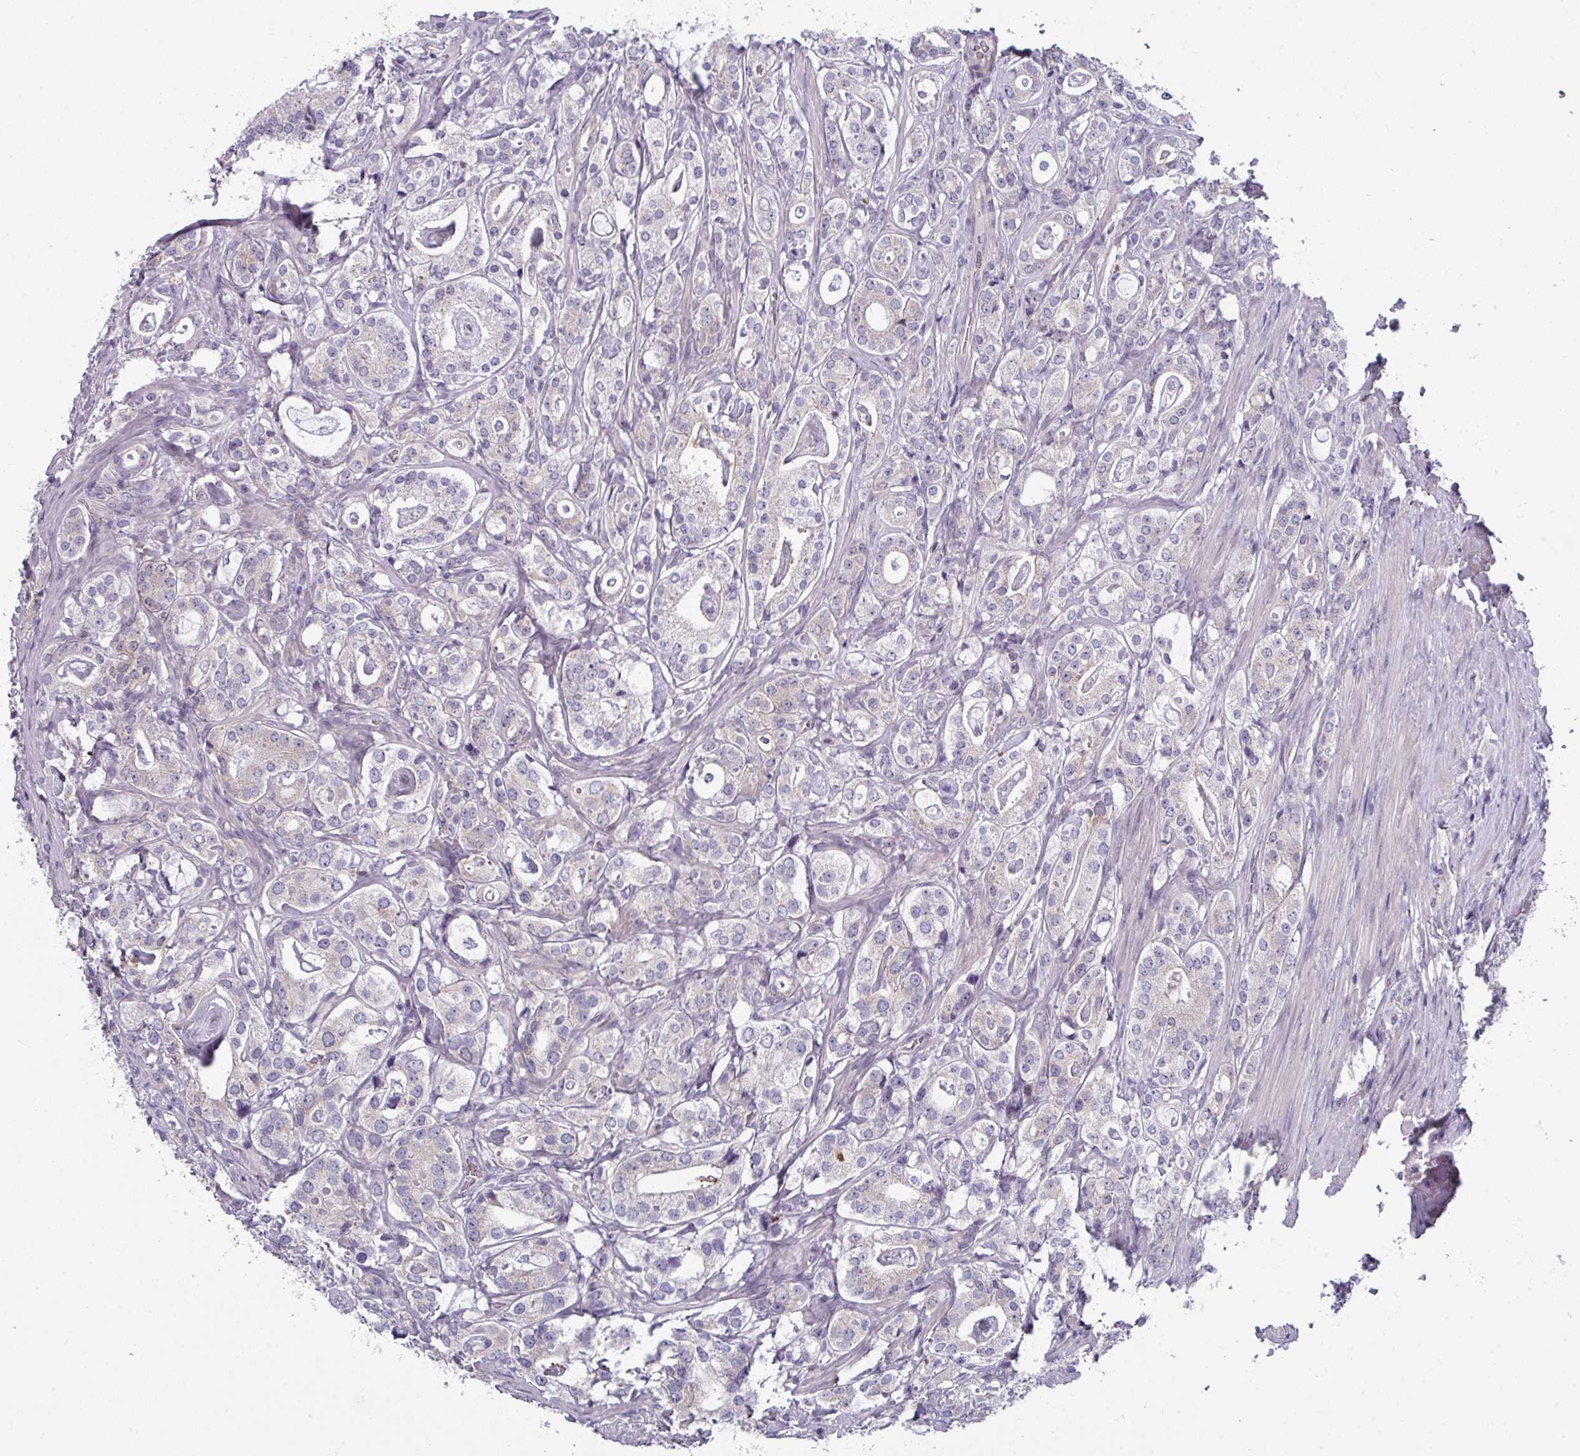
{"staining": {"intensity": "negative", "quantity": "none", "location": "none"}, "tissue": "prostate cancer", "cell_type": "Tumor cells", "image_type": "cancer", "snomed": [{"axis": "morphology", "description": "Adenocarcinoma, High grade"}, {"axis": "topography", "description": "Prostate"}], "caption": "Immunohistochemistry of human prostate high-grade adenocarcinoma shows no positivity in tumor cells.", "gene": "DCAF12L2", "patient": {"sex": "male", "age": 63}}